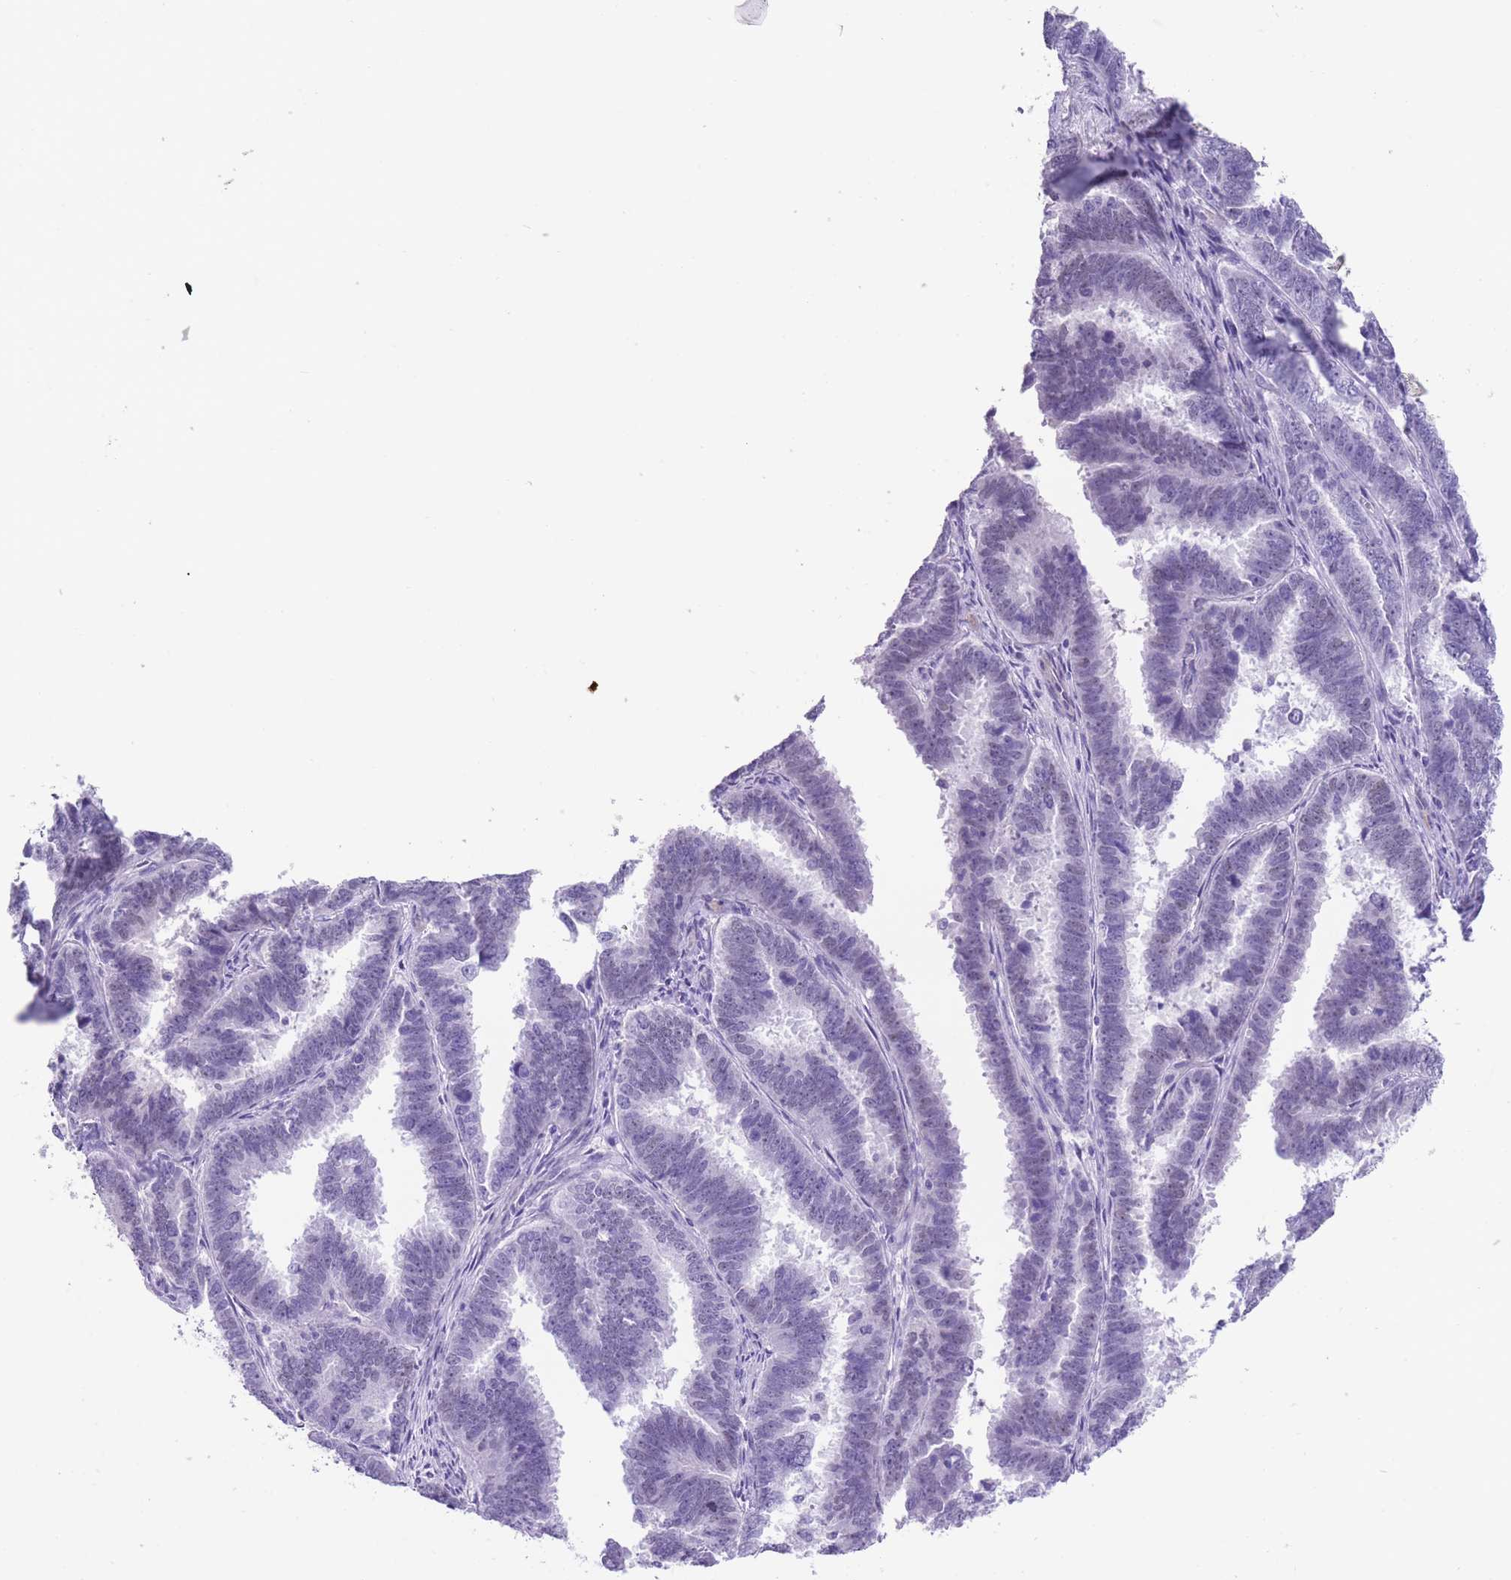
{"staining": {"intensity": "negative", "quantity": "none", "location": "none"}, "tissue": "endometrial cancer", "cell_type": "Tumor cells", "image_type": "cancer", "snomed": [{"axis": "morphology", "description": "Adenocarcinoma, NOS"}, {"axis": "topography", "description": "Endometrium"}], "caption": "Endometrial adenocarcinoma was stained to show a protein in brown. There is no significant positivity in tumor cells.", "gene": "RAI2", "patient": {"sex": "female", "age": 75}}